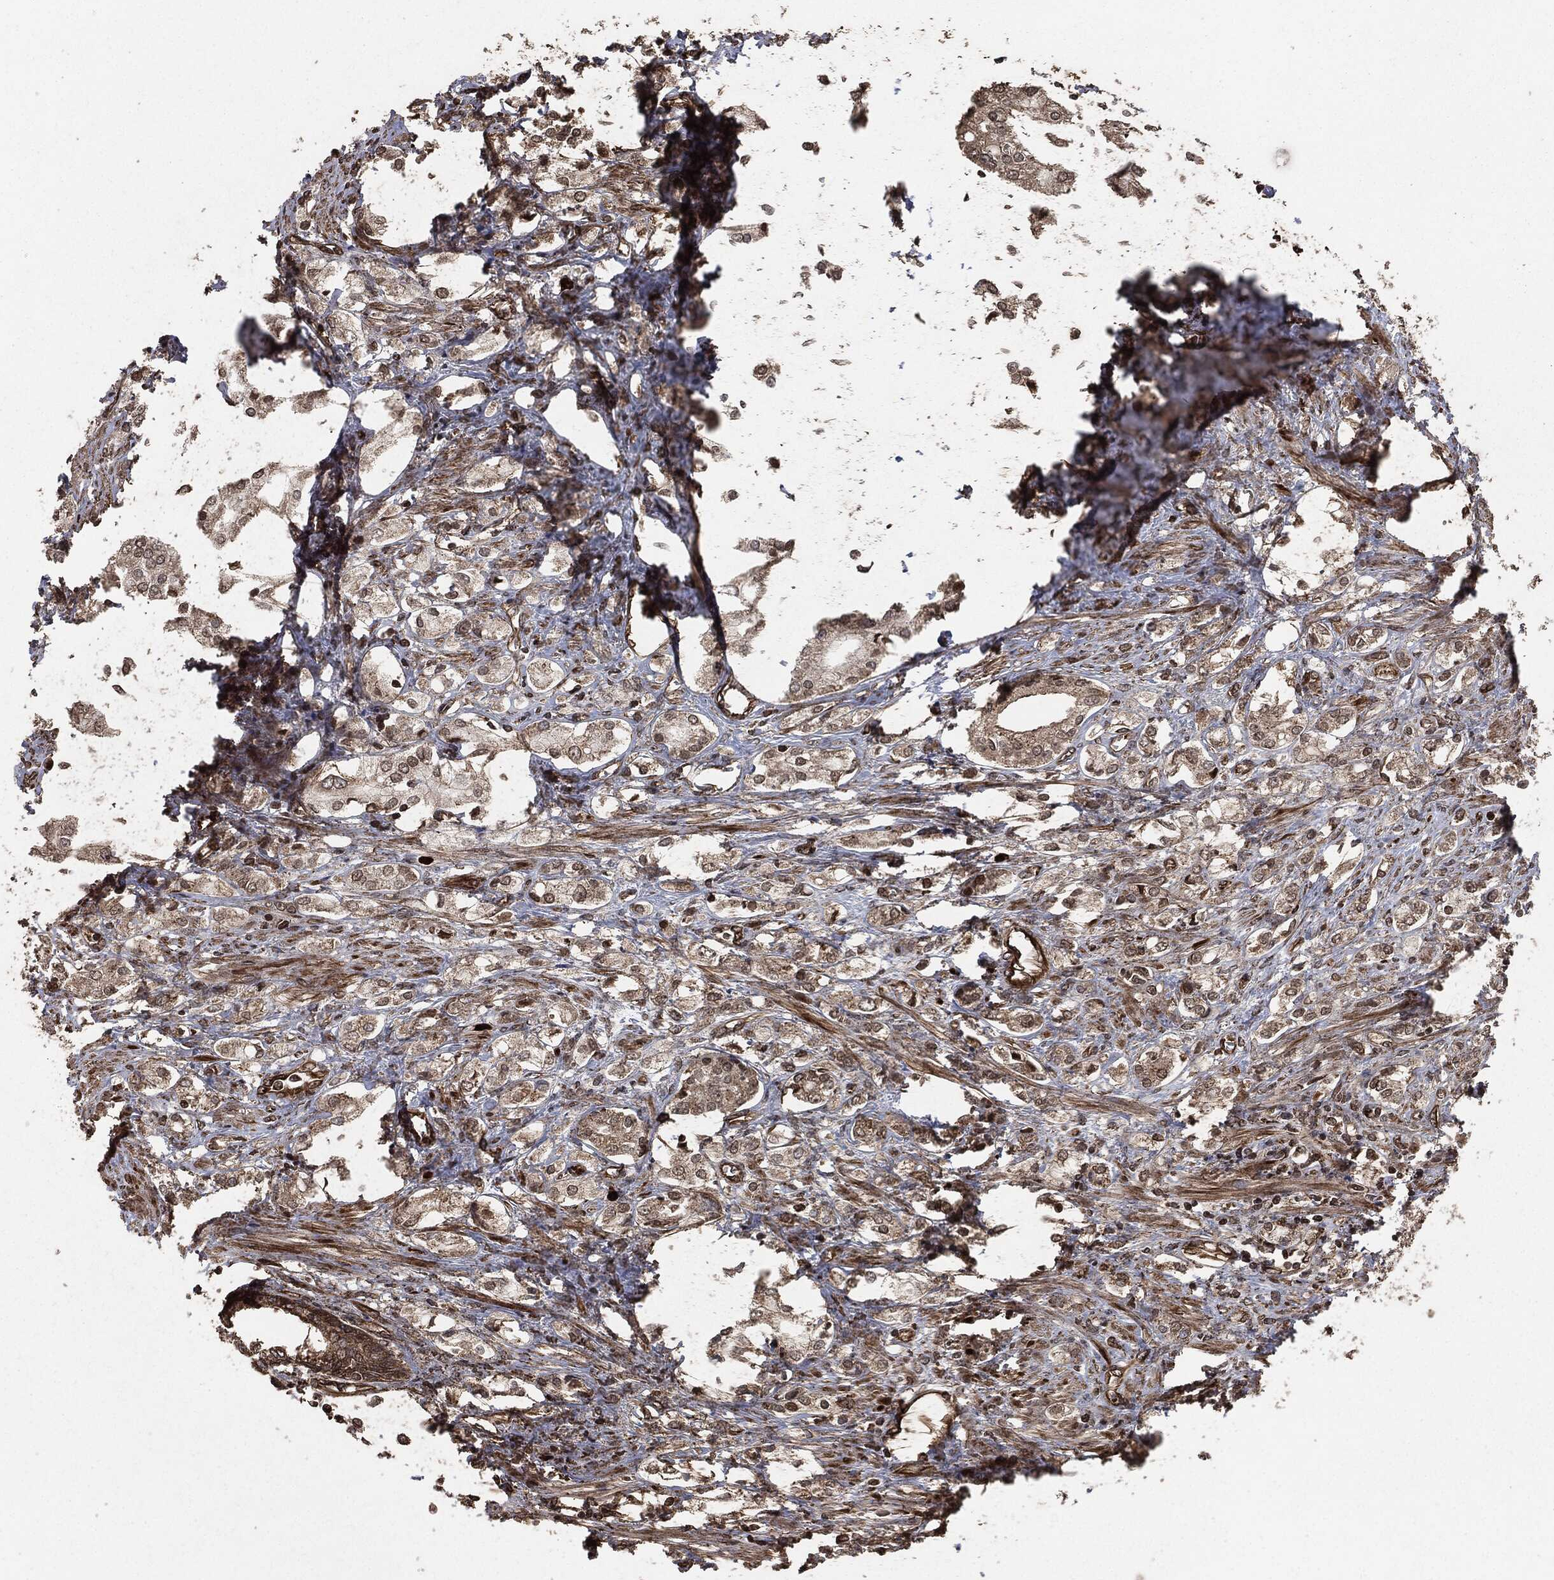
{"staining": {"intensity": "moderate", "quantity": "<25%", "location": "nuclear"}, "tissue": "prostate cancer", "cell_type": "Tumor cells", "image_type": "cancer", "snomed": [{"axis": "morphology", "description": "Adenocarcinoma, NOS"}, {"axis": "topography", "description": "Prostate and seminal vesicle, NOS"}, {"axis": "topography", "description": "Prostate"}], "caption": "Immunohistochemical staining of human adenocarcinoma (prostate) demonstrates low levels of moderate nuclear protein positivity in about <25% of tumor cells. The staining is performed using DAB (3,3'-diaminobenzidine) brown chromogen to label protein expression. The nuclei are counter-stained blue using hematoxylin.", "gene": "EGFR", "patient": {"sex": "male", "age": 67}}